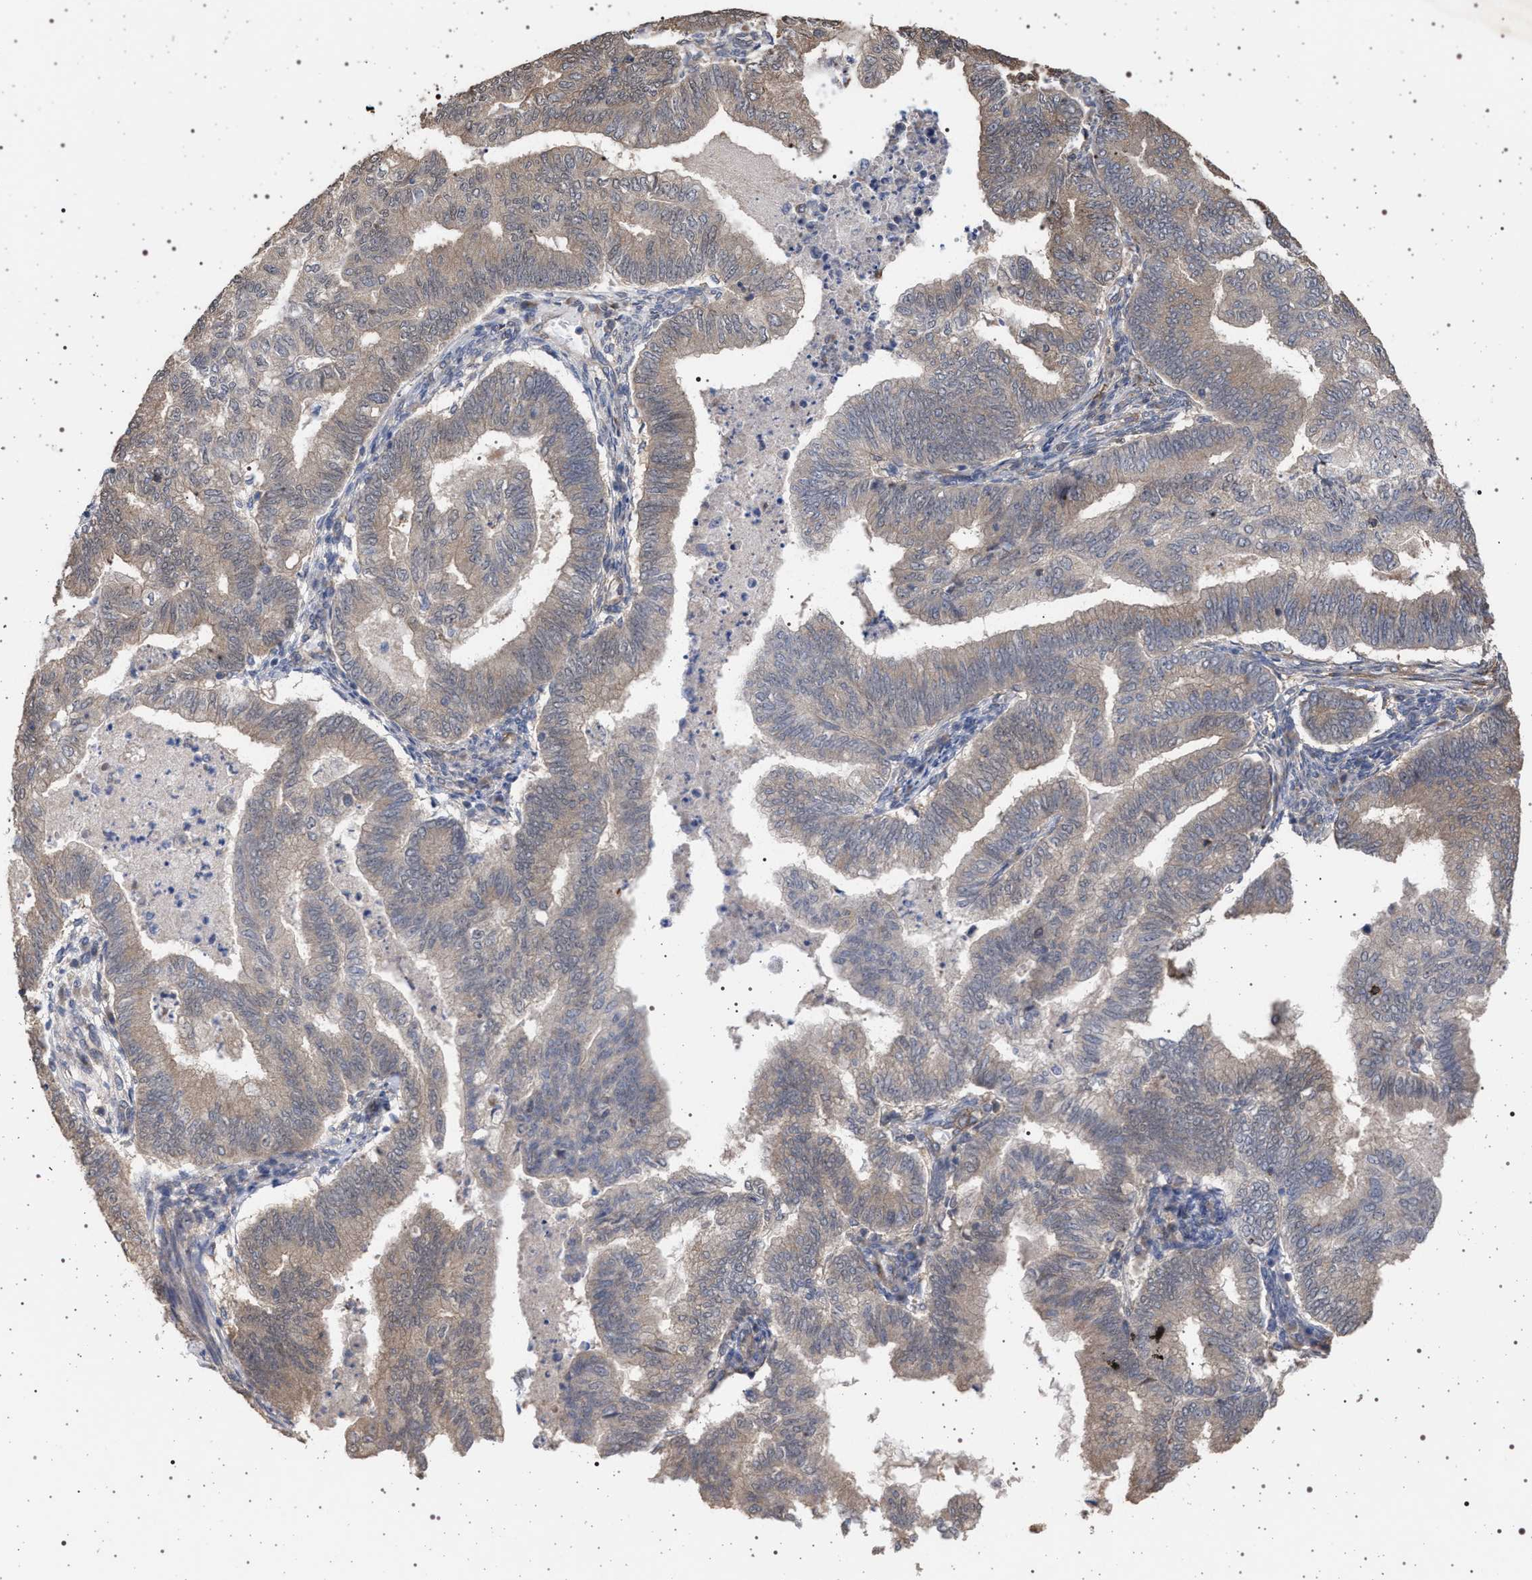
{"staining": {"intensity": "moderate", "quantity": "25%-75%", "location": "cytoplasmic/membranous"}, "tissue": "endometrial cancer", "cell_type": "Tumor cells", "image_type": "cancer", "snomed": [{"axis": "morphology", "description": "Polyp, NOS"}, {"axis": "morphology", "description": "Adenocarcinoma, NOS"}, {"axis": "morphology", "description": "Adenoma, NOS"}, {"axis": "topography", "description": "Endometrium"}], "caption": "IHC of endometrial polyp shows medium levels of moderate cytoplasmic/membranous staining in approximately 25%-75% of tumor cells.", "gene": "IFT20", "patient": {"sex": "female", "age": 79}}